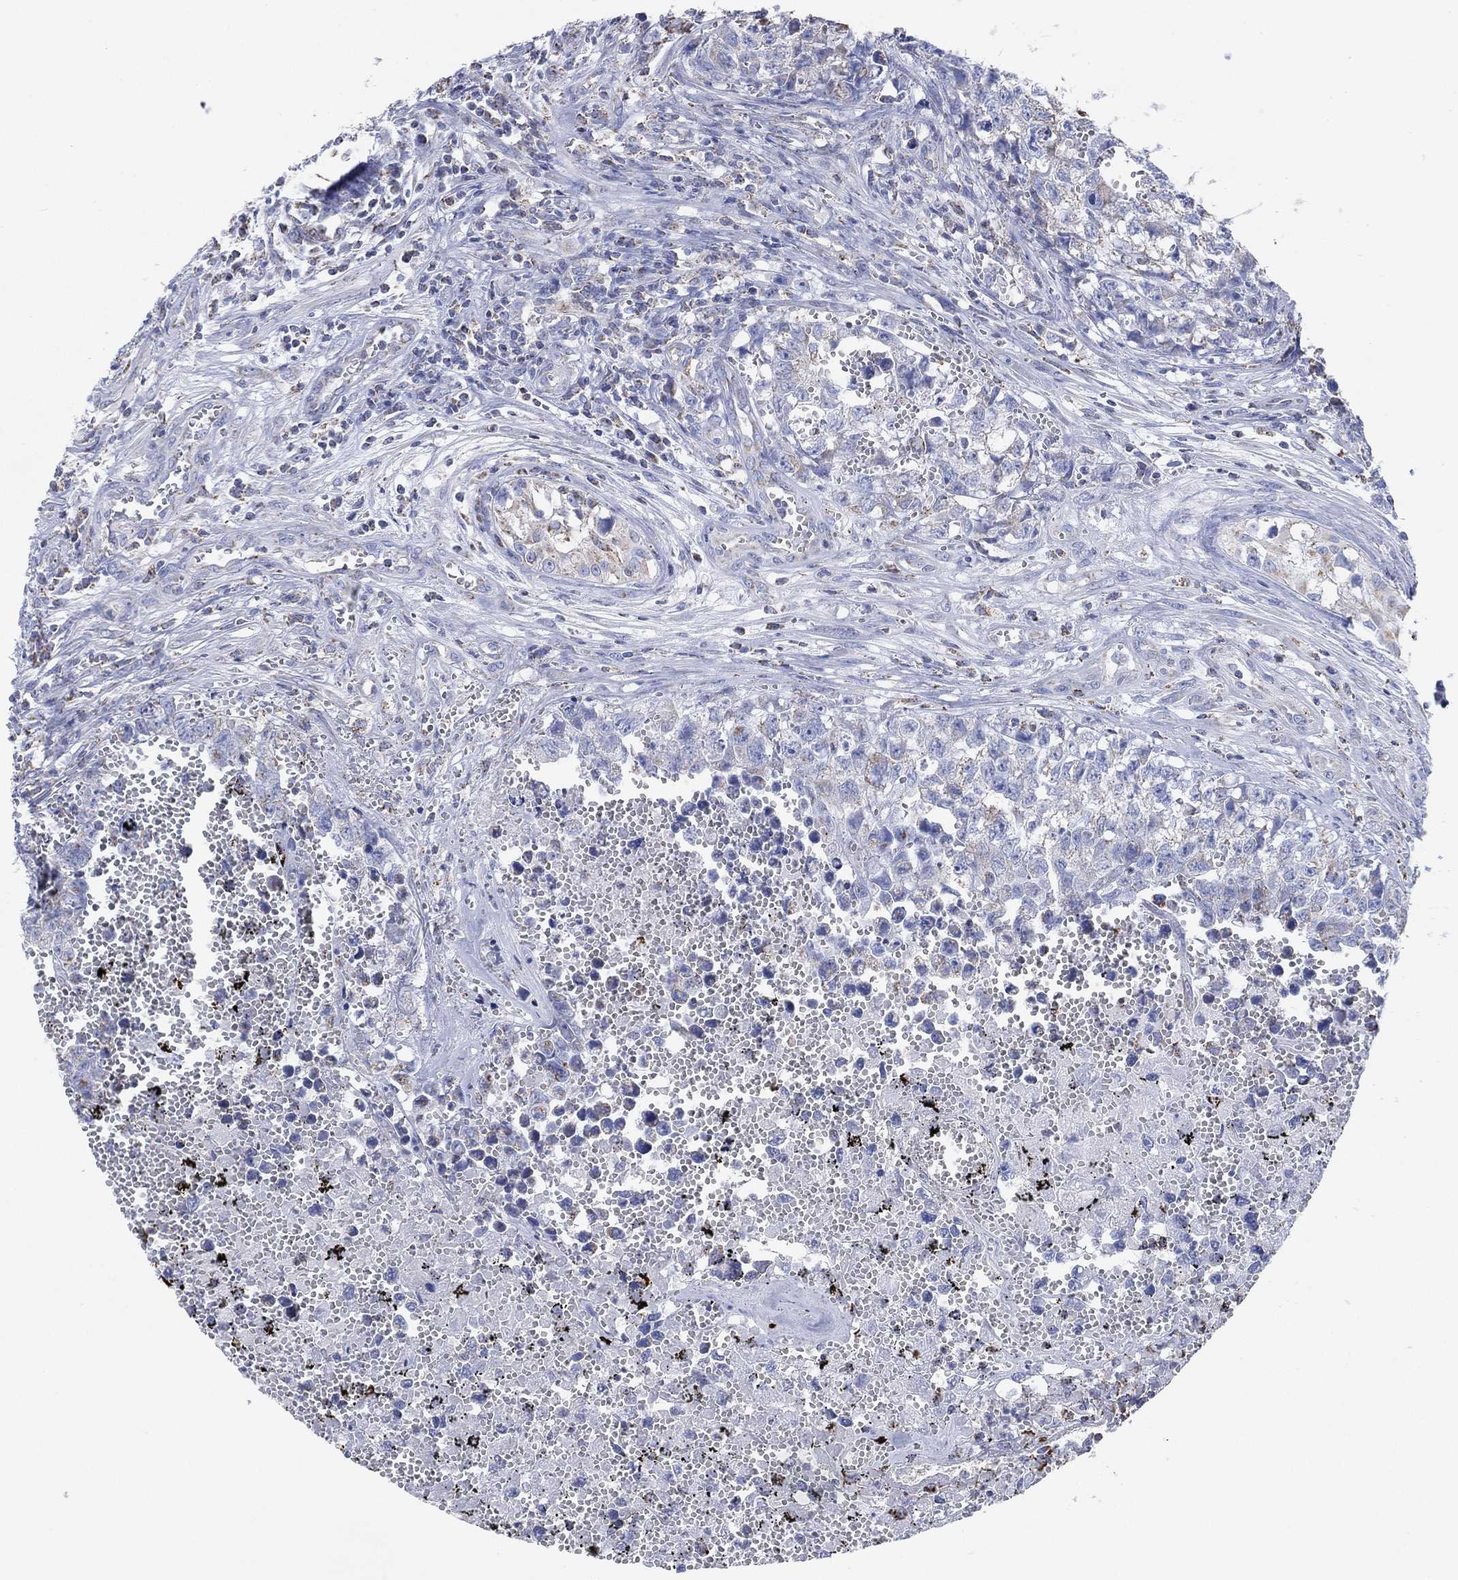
{"staining": {"intensity": "negative", "quantity": "none", "location": "none"}, "tissue": "testis cancer", "cell_type": "Tumor cells", "image_type": "cancer", "snomed": [{"axis": "morphology", "description": "Seminoma, NOS"}, {"axis": "morphology", "description": "Carcinoma, Embryonal, NOS"}, {"axis": "topography", "description": "Testis"}], "caption": "An image of human testis seminoma is negative for staining in tumor cells.", "gene": "CFTR", "patient": {"sex": "male", "age": 22}}